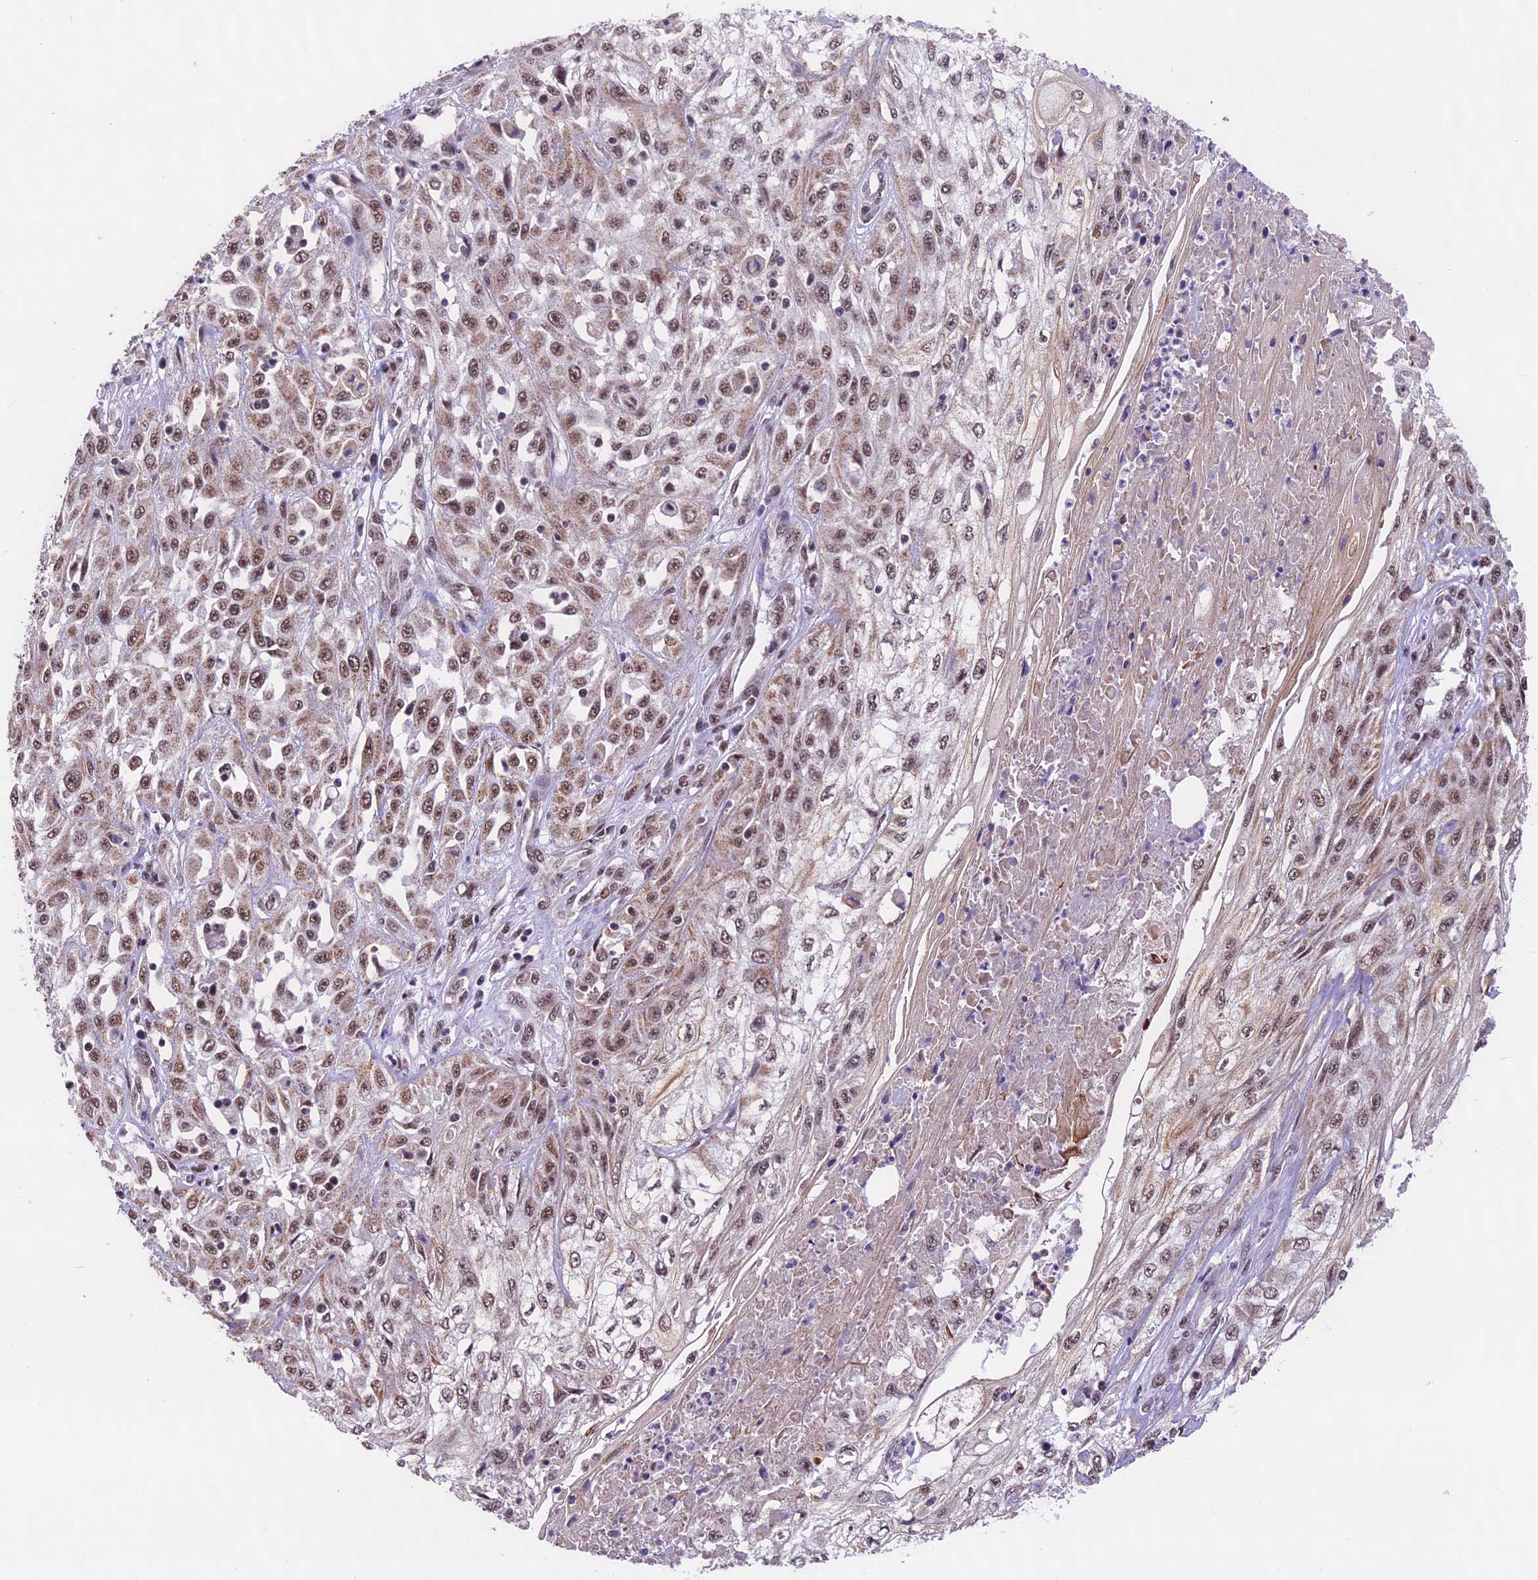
{"staining": {"intensity": "moderate", "quantity": ">75%", "location": "cytoplasmic/membranous,nuclear"}, "tissue": "skin cancer", "cell_type": "Tumor cells", "image_type": "cancer", "snomed": [{"axis": "morphology", "description": "Squamous cell carcinoma, NOS"}, {"axis": "morphology", "description": "Squamous cell carcinoma, metastatic, NOS"}, {"axis": "topography", "description": "Skin"}, {"axis": "topography", "description": "Lymph node"}], "caption": "Skin cancer stained with IHC demonstrates moderate cytoplasmic/membranous and nuclear expression in approximately >75% of tumor cells.", "gene": "CARS2", "patient": {"sex": "male", "age": 75}}